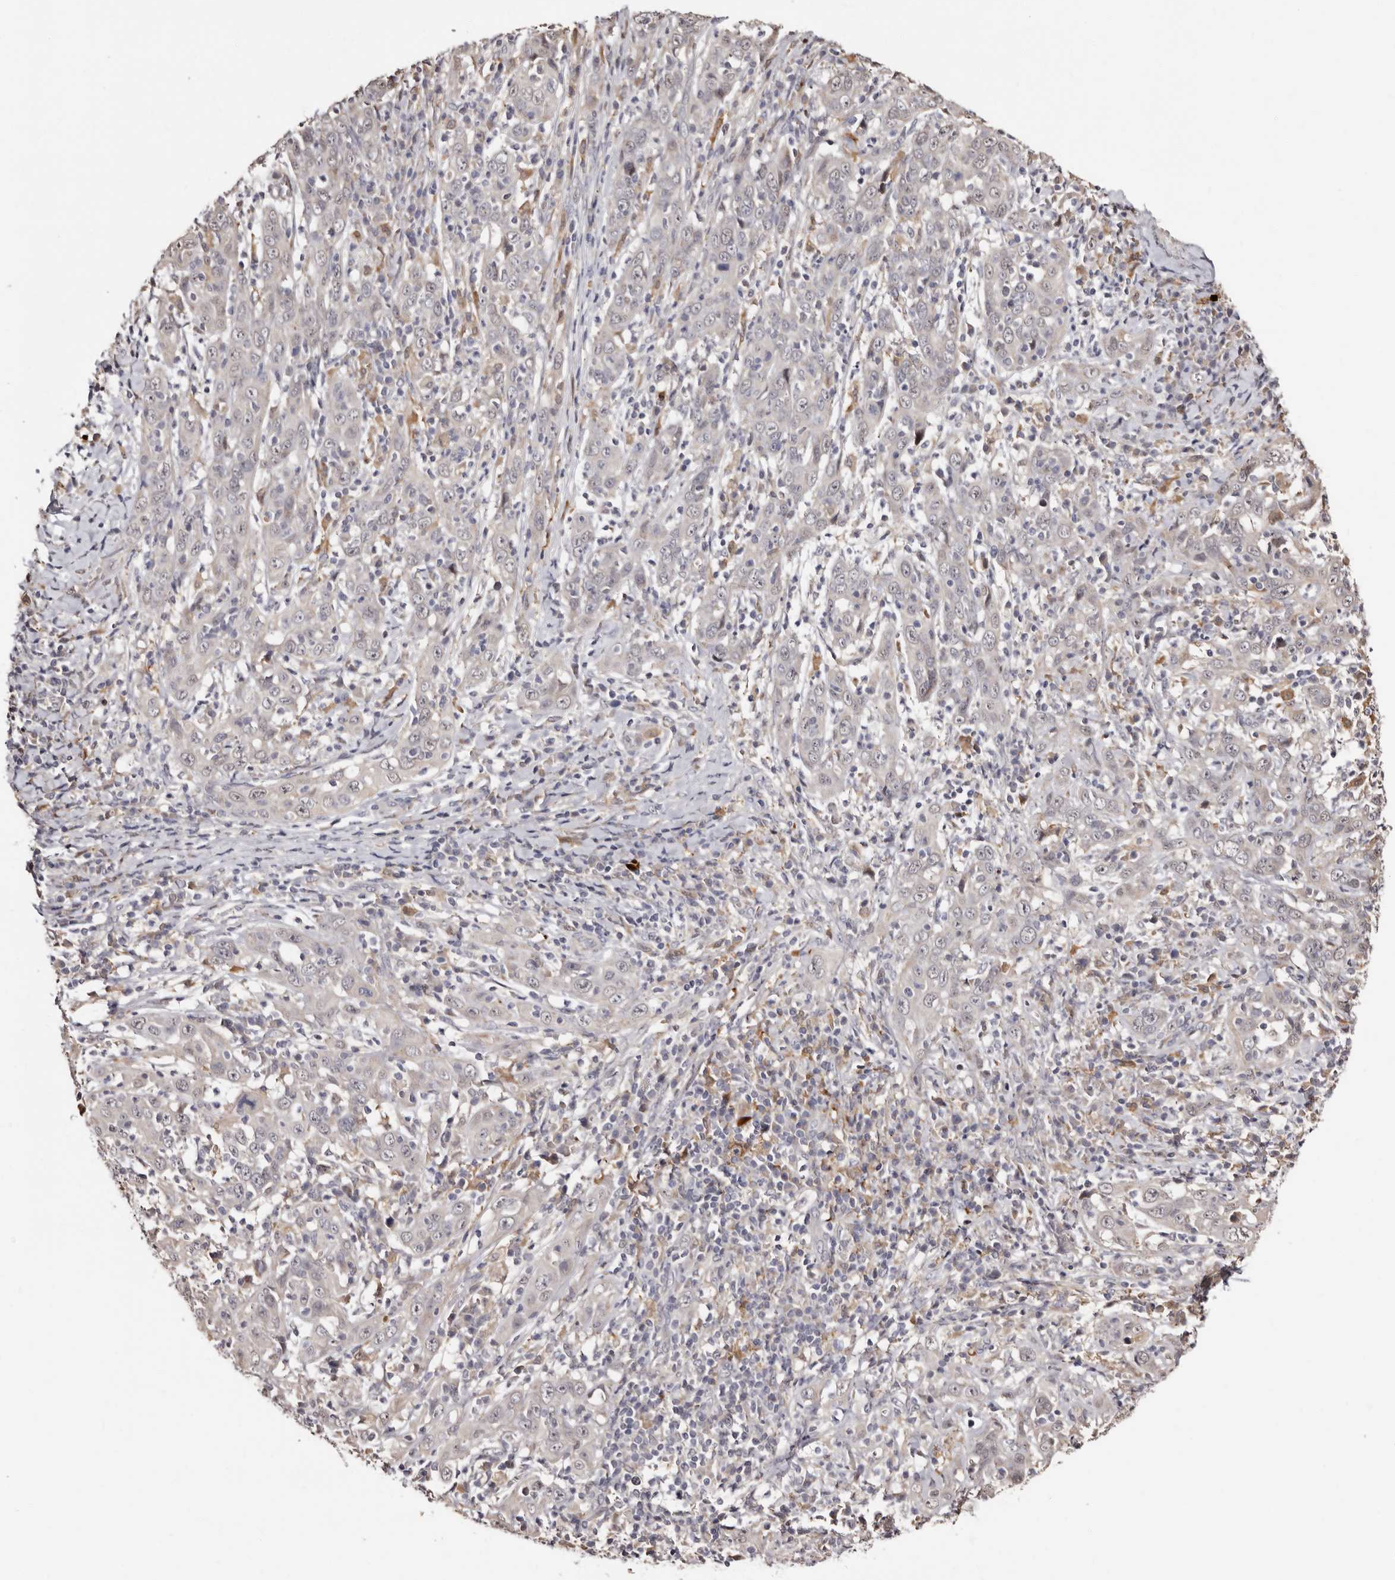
{"staining": {"intensity": "negative", "quantity": "none", "location": "none"}, "tissue": "cervical cancer", "cell_type": "Tumor cells", "image_type": "cancer", "snomed": [{"axis": "morphology", "description": "Squamous cell carcinoma, NOS"}, {"axis": "topography", "description": "Cervix"}], "caption": "Immunohistochemistry of human cervical squamous cell carcinoma reveals no staining in tumor cells.", "gene": "PTAFR", "patient": {"sex": "female", "age": 46}}